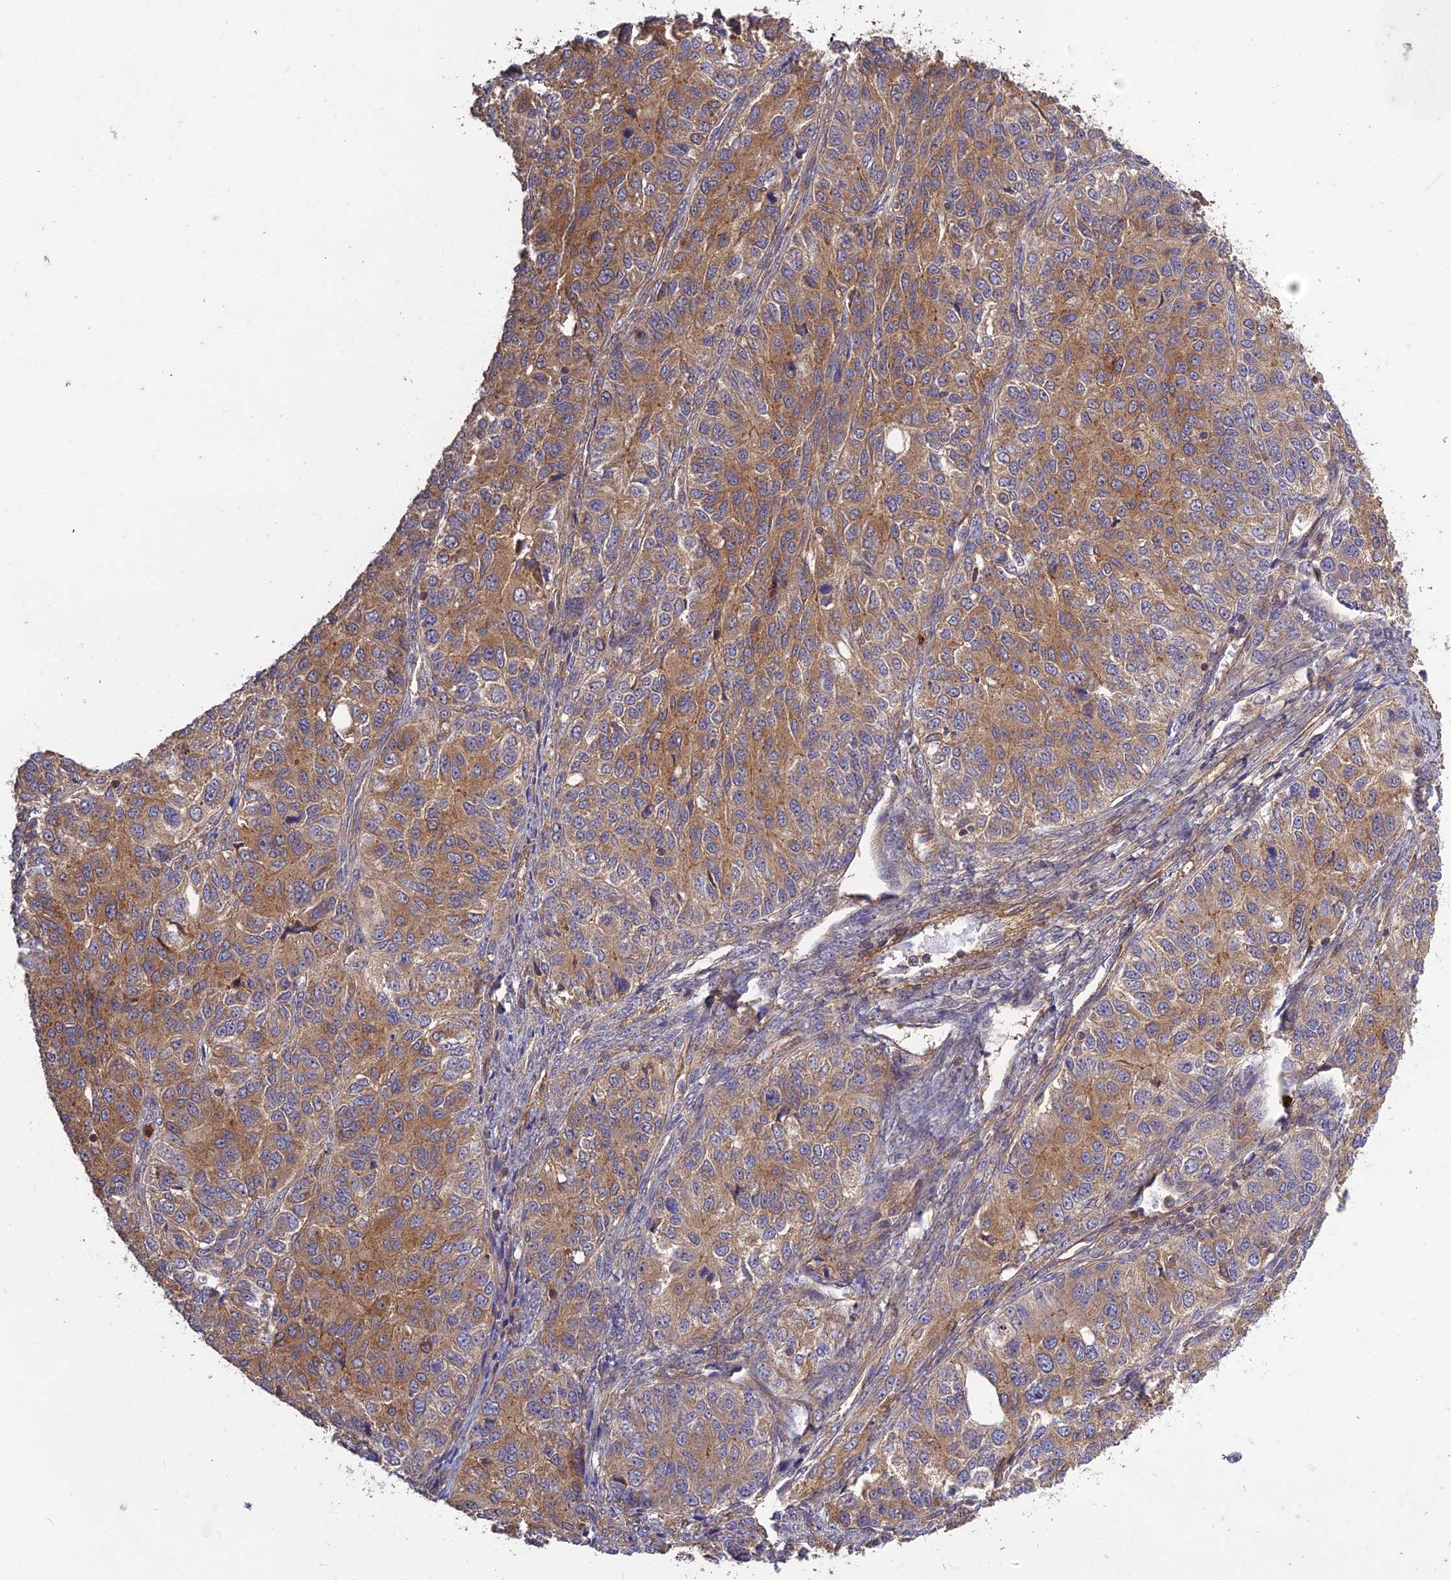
{"staining": {"intensity": "moderate", "quantity": ">75%", "location": "cytoplasmic/membranous"}, "tissue": "ovarian cancer", "cell_type": "Tumor cells", "image_type": "cancer", "snomed": [{"axis": "morphology", "description": "Carcinoma, endometroid"}, {"axis": "topography", "description": "Ovary"}], "caption": "Ovarian cancer stained for a protein shows moderate cytoplasmic/membranous positivity in tumor cells.", "gene": "TMEM131L", "patient": {"sex": "female", "age": 51}}